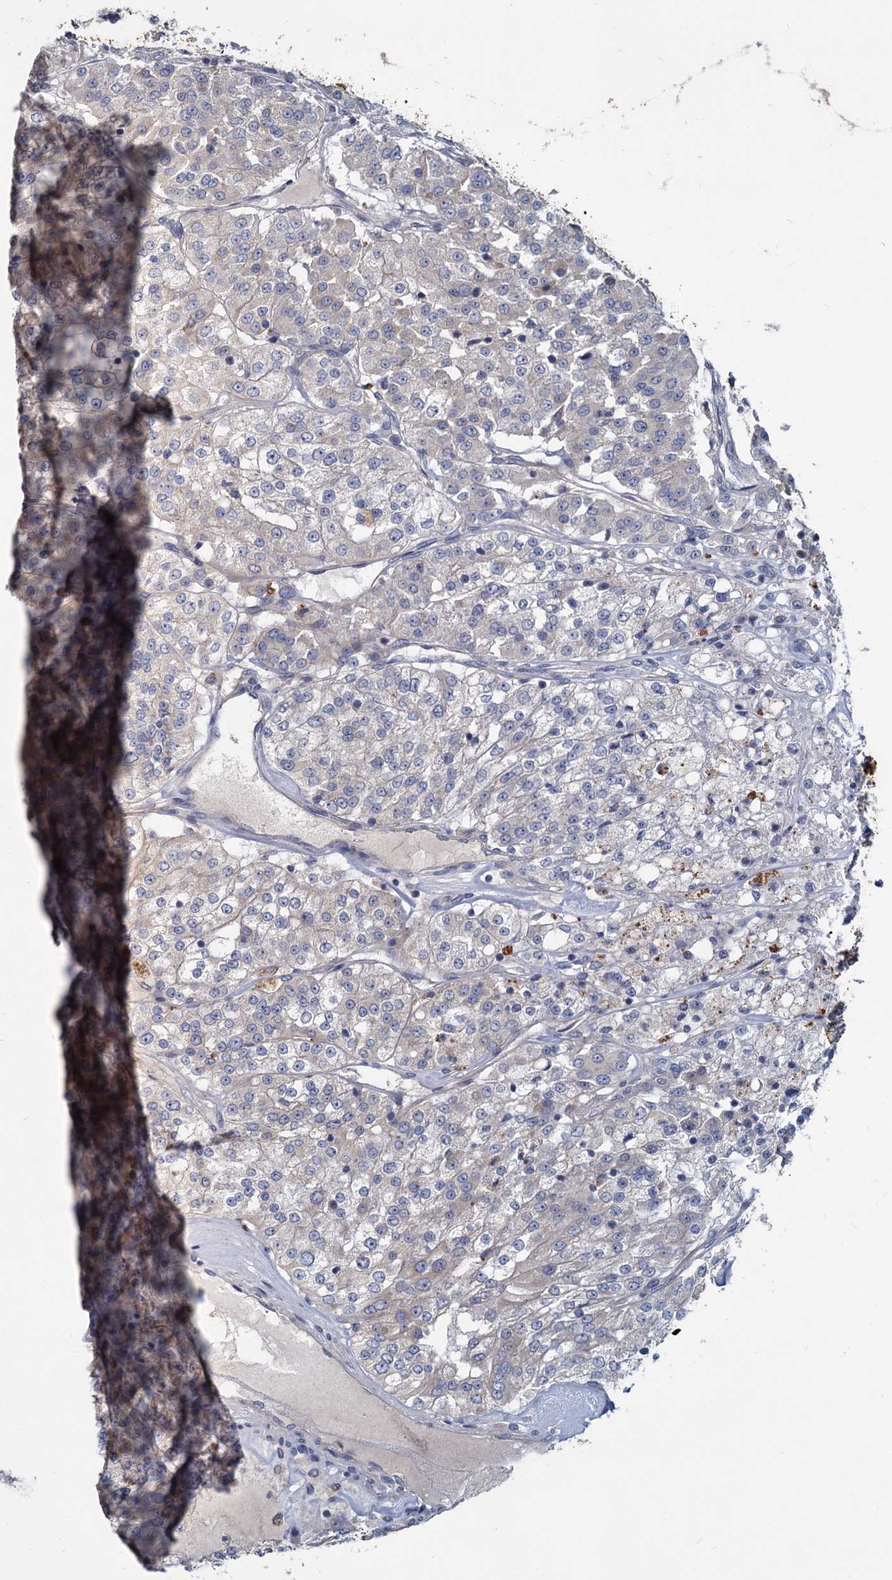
{"staining": {"intensity": "negative", "quantity": "none", "location": "none"}, "tissue": "renal cancer", "cell_type": "Tumor cells", "image_type": "cancer", "snomed": [{"axis": "morphology", "description": "Adenocarcinoma, NOS"}, {"axis": "topography", "description": "Kidney"}], "caption": "Tumor cells show no significant protein staining in renal cancer. (DAB immunohistochemistry with hematoxylin counter stain).", "gene": "SLC2A7", "patient": {"sex": "female", "age": 63}}